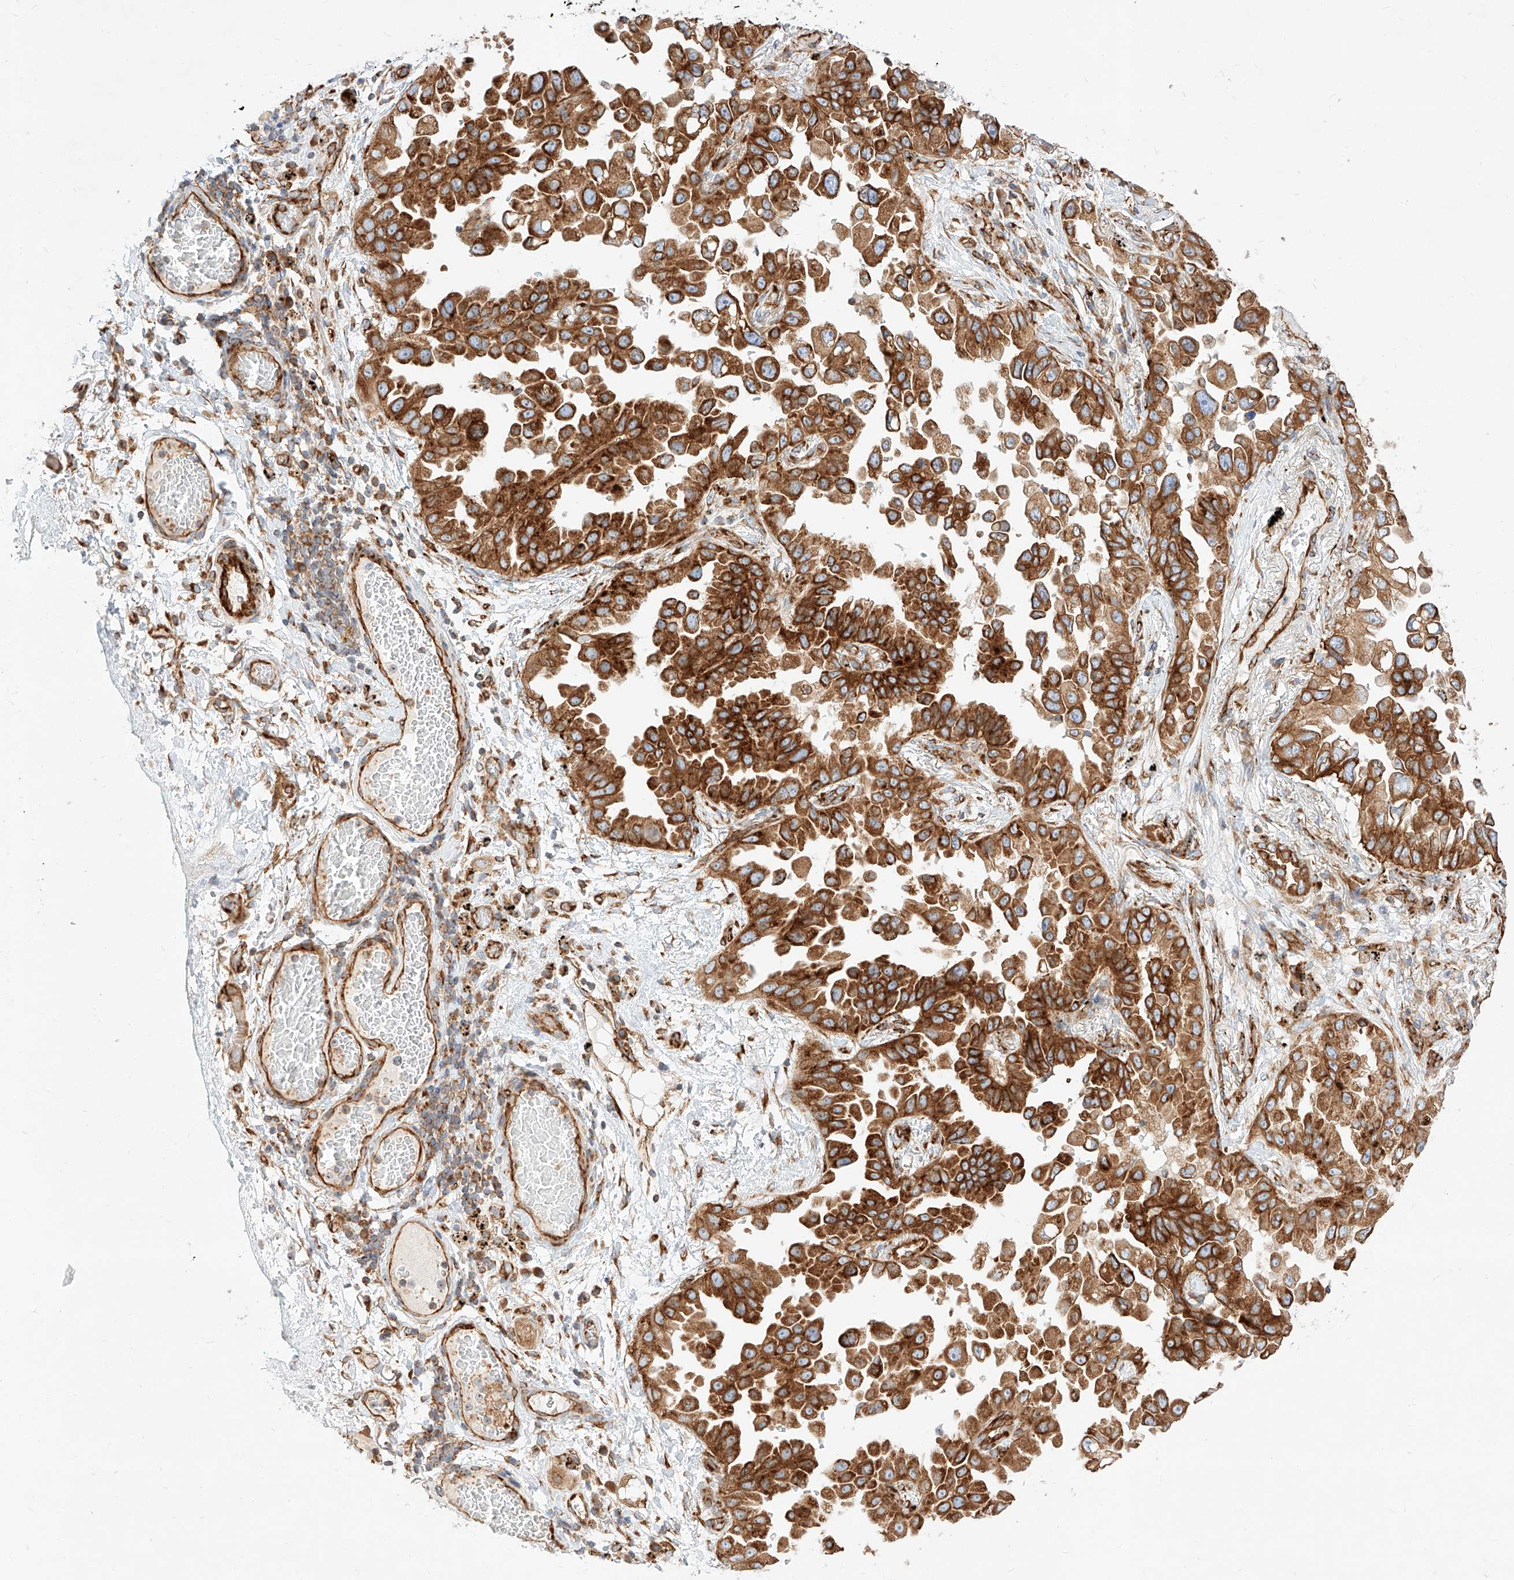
{"staining": {"intensity": "strong", "quantity": ">75%", "location": "cytoplasmic/membranous"}, "tissue": "lung cancer", "cell_type": "Tumor cells", "image_type": "cancer", "snomed": [{"axis": "morphology", "description": "Adenocarcinoma, NOS"}, {"axis": "topography", "description": "Lung"}], "caption": "DAB immunohistochemical staining of human lung cancer (adenocarcinoma) shows strong cytoplasmic/membranous protein expression in about >75% of tumor cells.", "gene": "CSGALNACT2", "patient": {"sex": "female", "age": 67}}